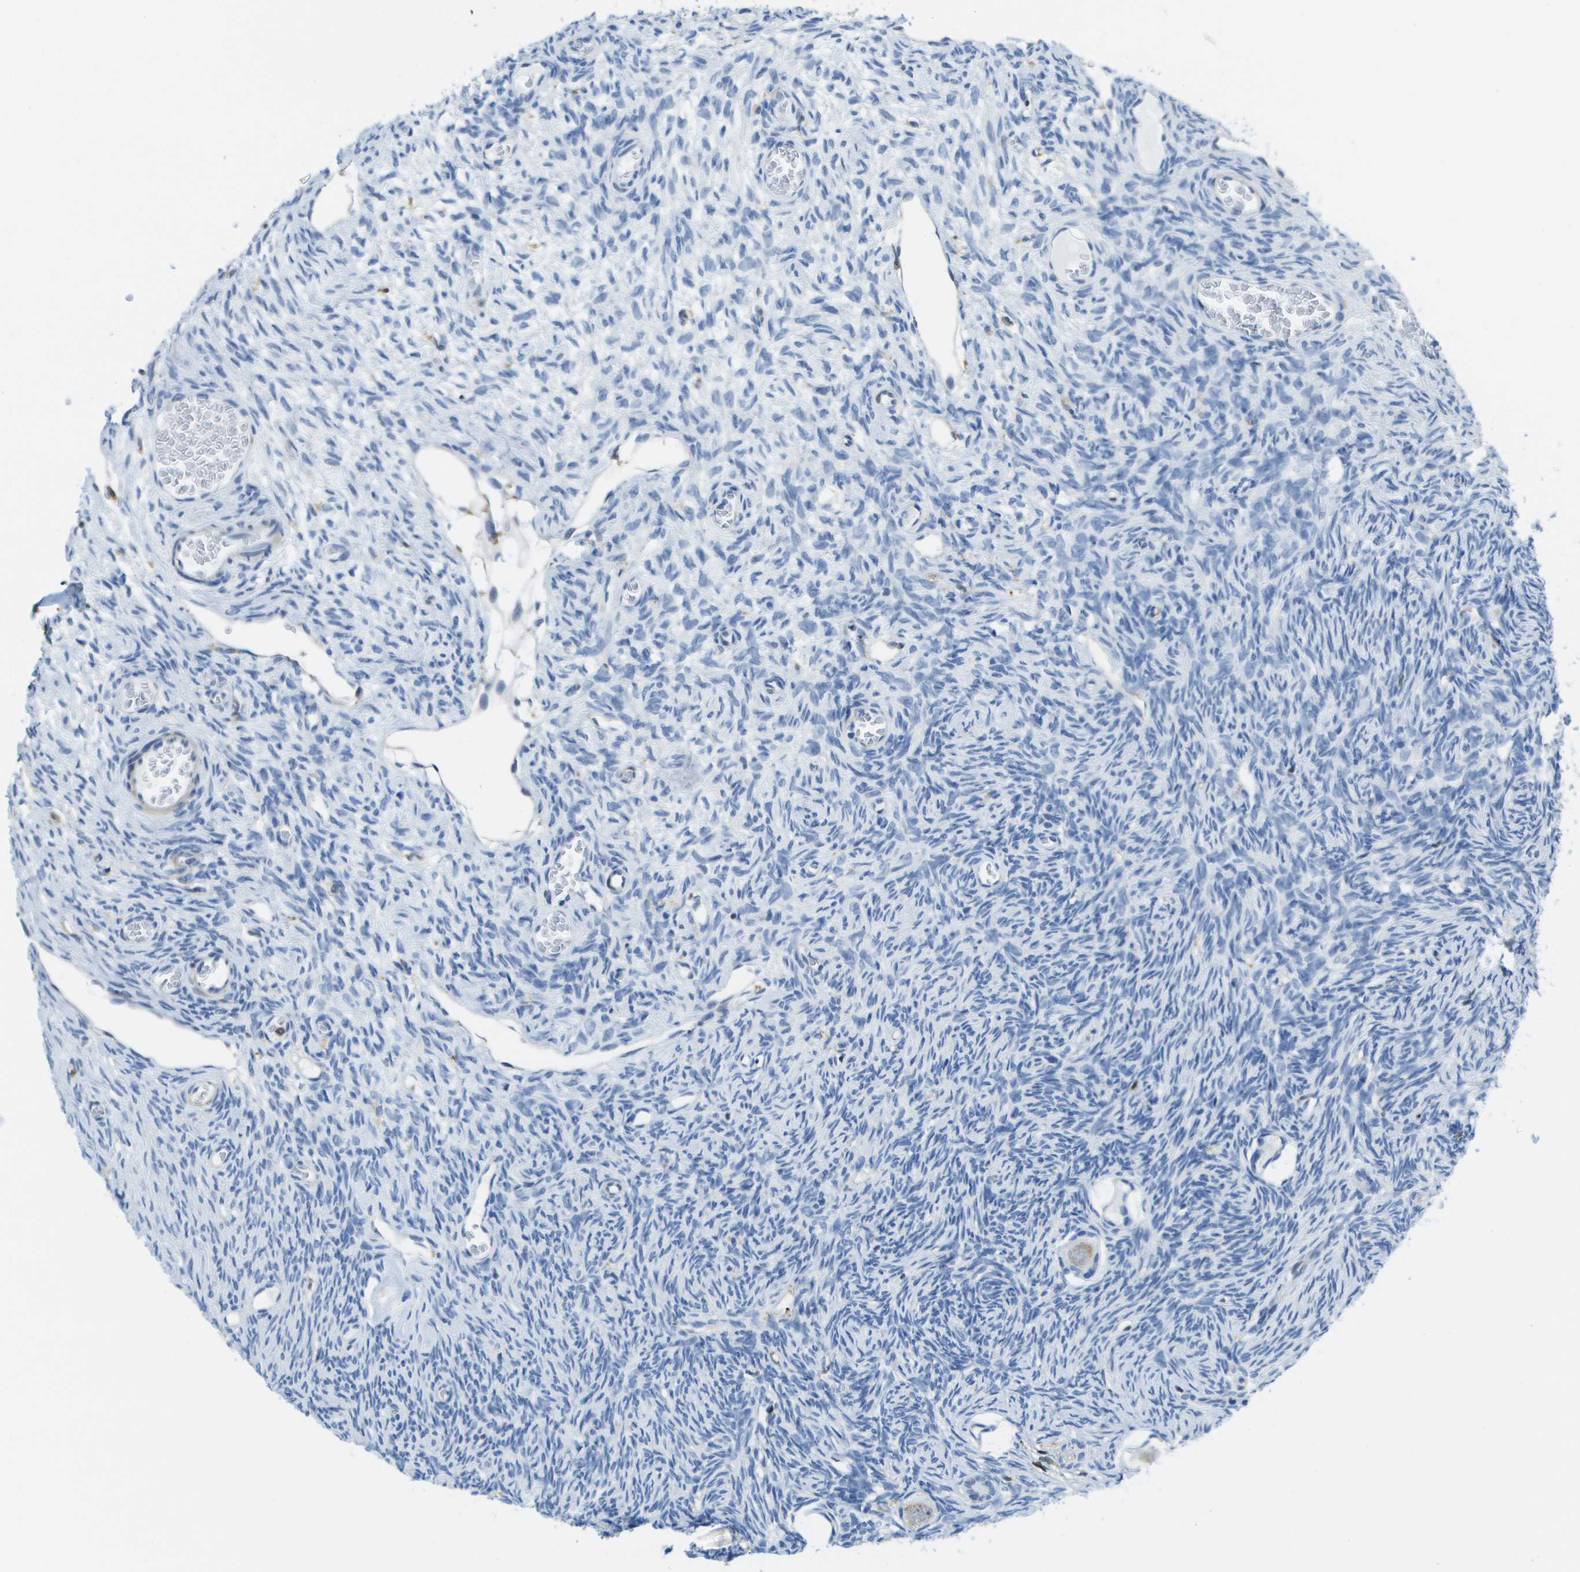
{"staining": {"intensity": "weak", "quantity": ">75%", "location": "cytoplasmic/membranous"}, "tissue": "ovary", "cell_type": "Follicle cells", "image_type": "normal", "snomed": [{"axis": "morphology", "description": "Normal tissue, NOS"}, {"axis": "topography", "description": "Ovary"}], "caption": "IHC (DAB (3,3'-diaminobenzidine)) staining of normal human ovary reveals weak cytoplasmic/membranous protein expression in about >75% of follicle cells. (DAB IHC, brown staining for protein, blue staining for nuclei).", "gene": "RCSD1", "patient": {"sex": "female", "age": 27}}